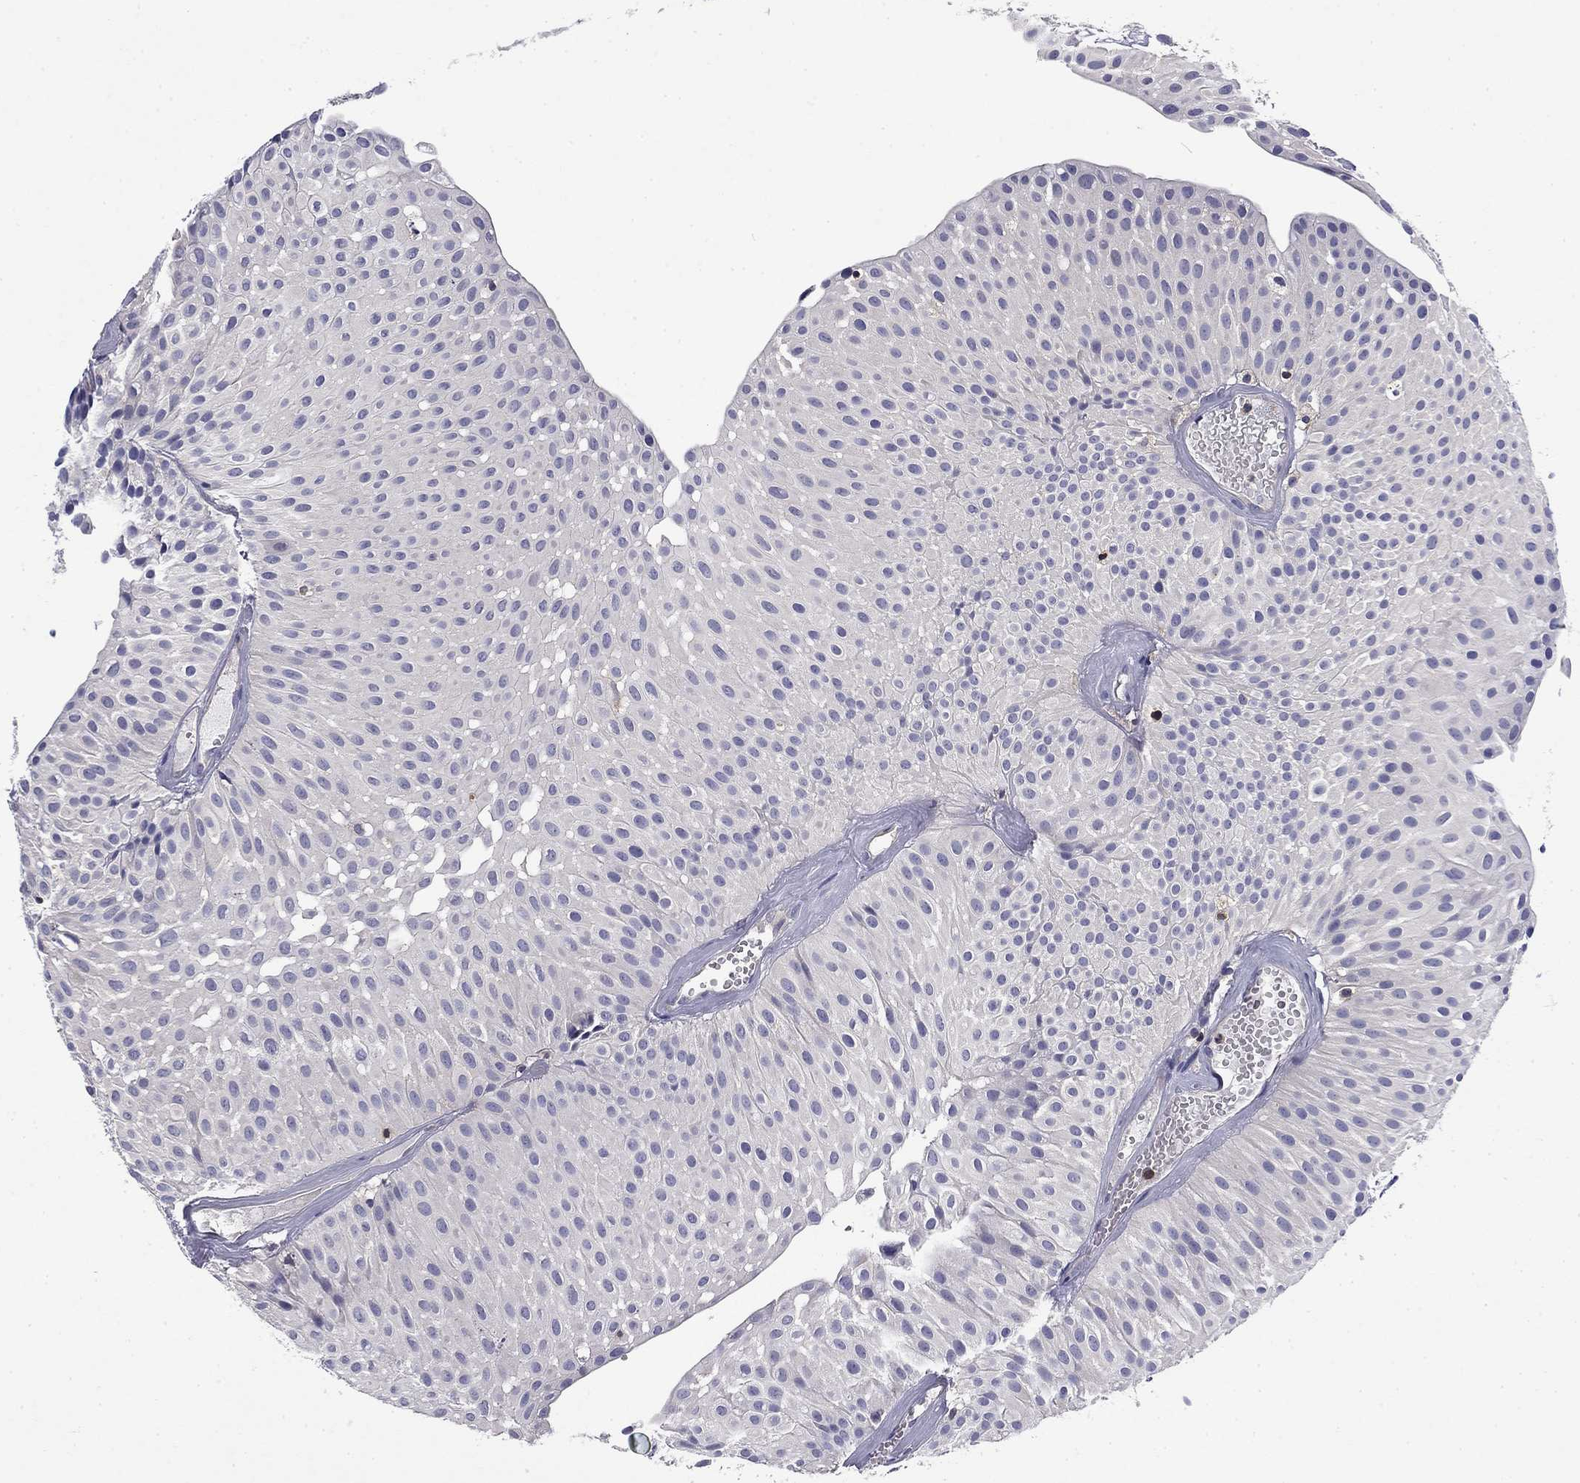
{"staining": {"intensity": "negative", "quantity": "none", "location": "none"}, "tissue": "urothelial cancer", "cell_type": "Tumor cells", "image_type": "cancer", "snomed": [{"axis": "morphology", "description": "Urothelial carcinoma, Low grade"}, {"axis": "topography", "description": "Urinary bladder"}], "caption": "The histopathology image exhibits no significant expression in tumor cells of urothelial cancer.", "gene": "ARHGAP45", "patient": {"sex": "male", "age": 64}}